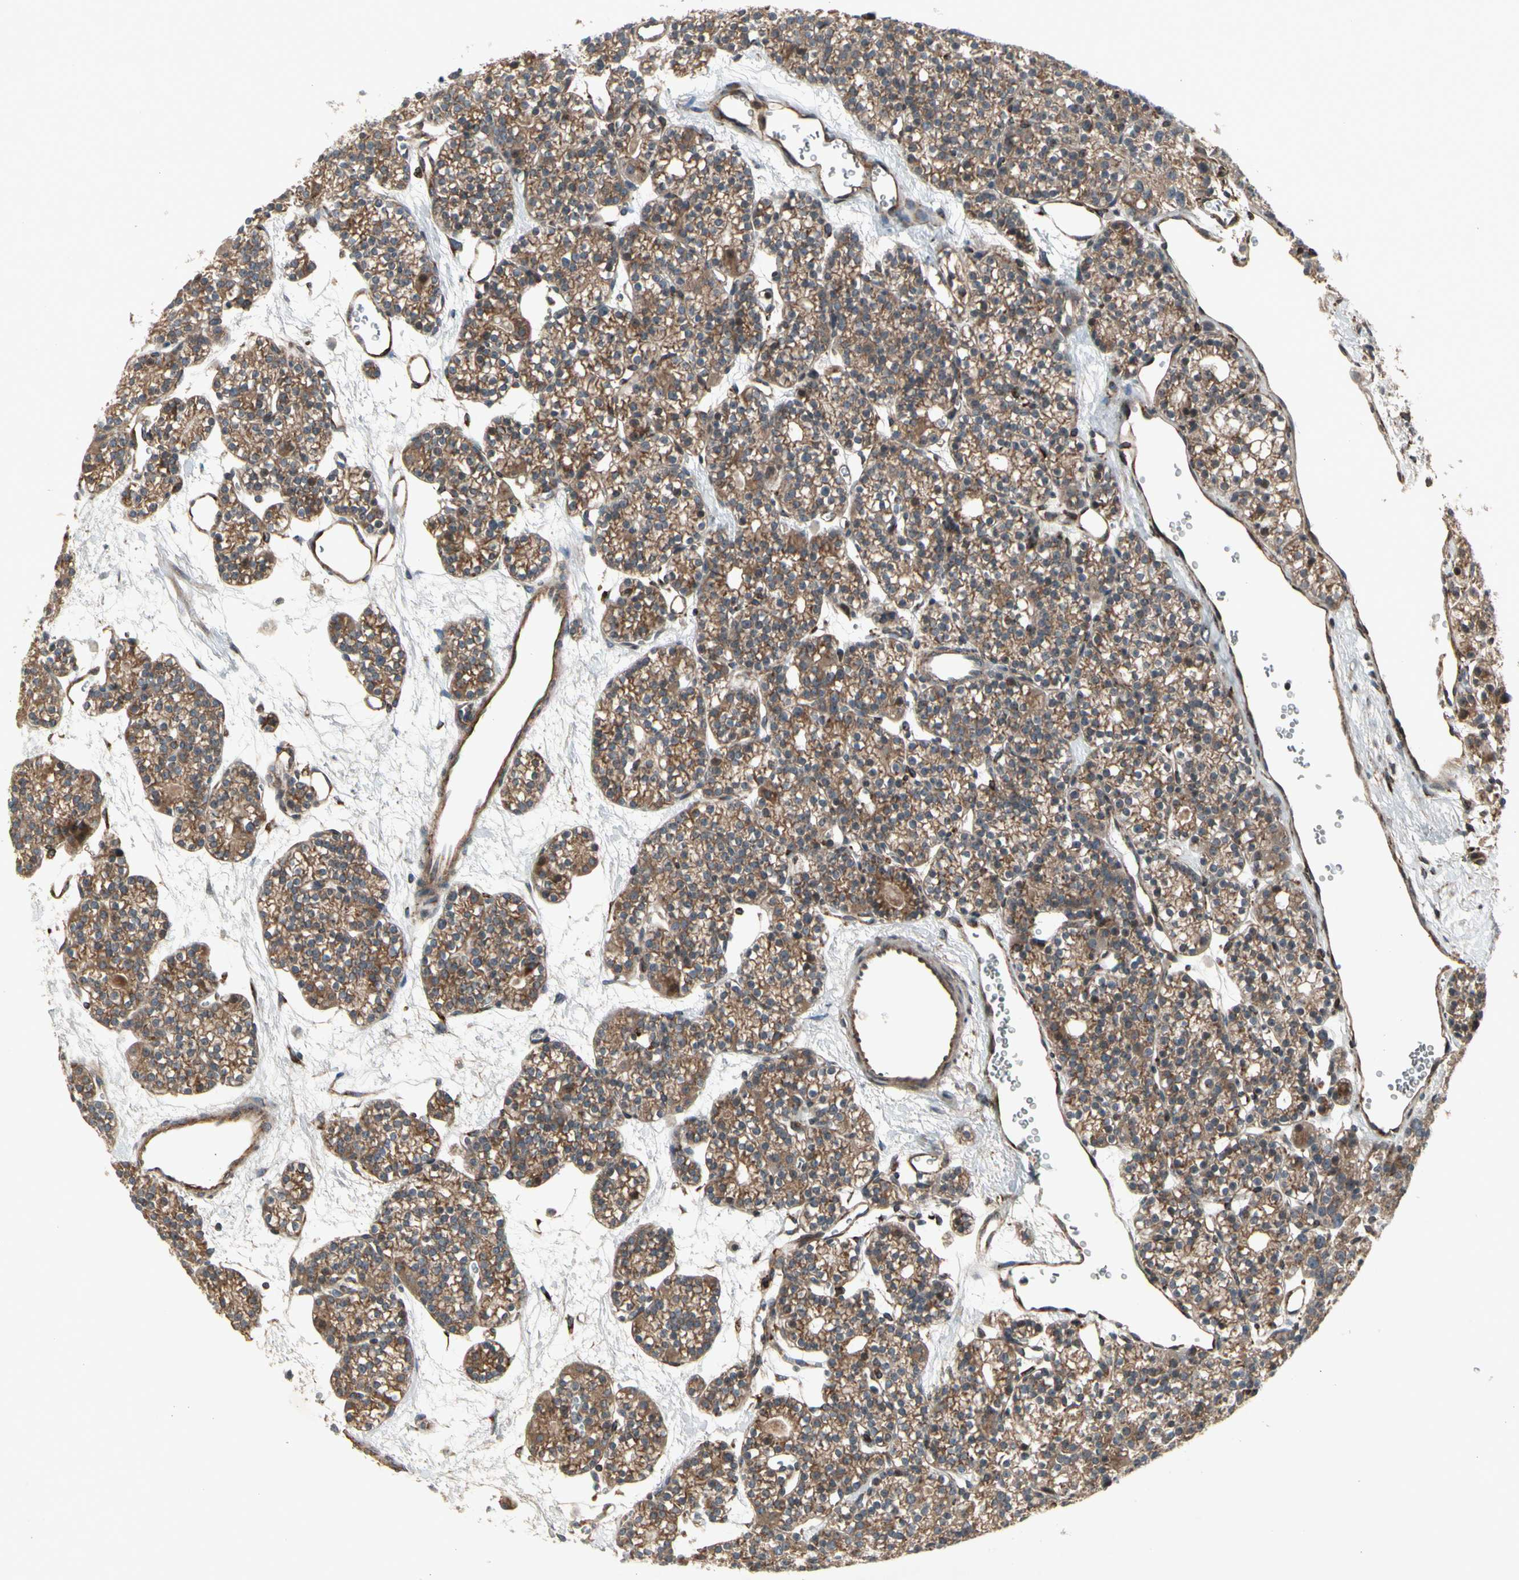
{"staining": {"intensity": "moderate", "quantity": ">75%", "location": "cytoplasmic/membranous"}, "tissue": "parathyroid gland", "cell_type": "Glandular cells", "image_type": "normal", "snomed": [{"axis": "morphology", "description": "Normal tissue, NOS"}, {"axis": "topography", "description": "Parathyroid gland"}], "caption": "This is a micrograph of IHC staining of normal parathyroid gland, which shows moderate staining in the cytoplasmic/membranous of glandular cells.", "gene": "SLC39A9", "patient": {"sex": "female", "age": 64}}